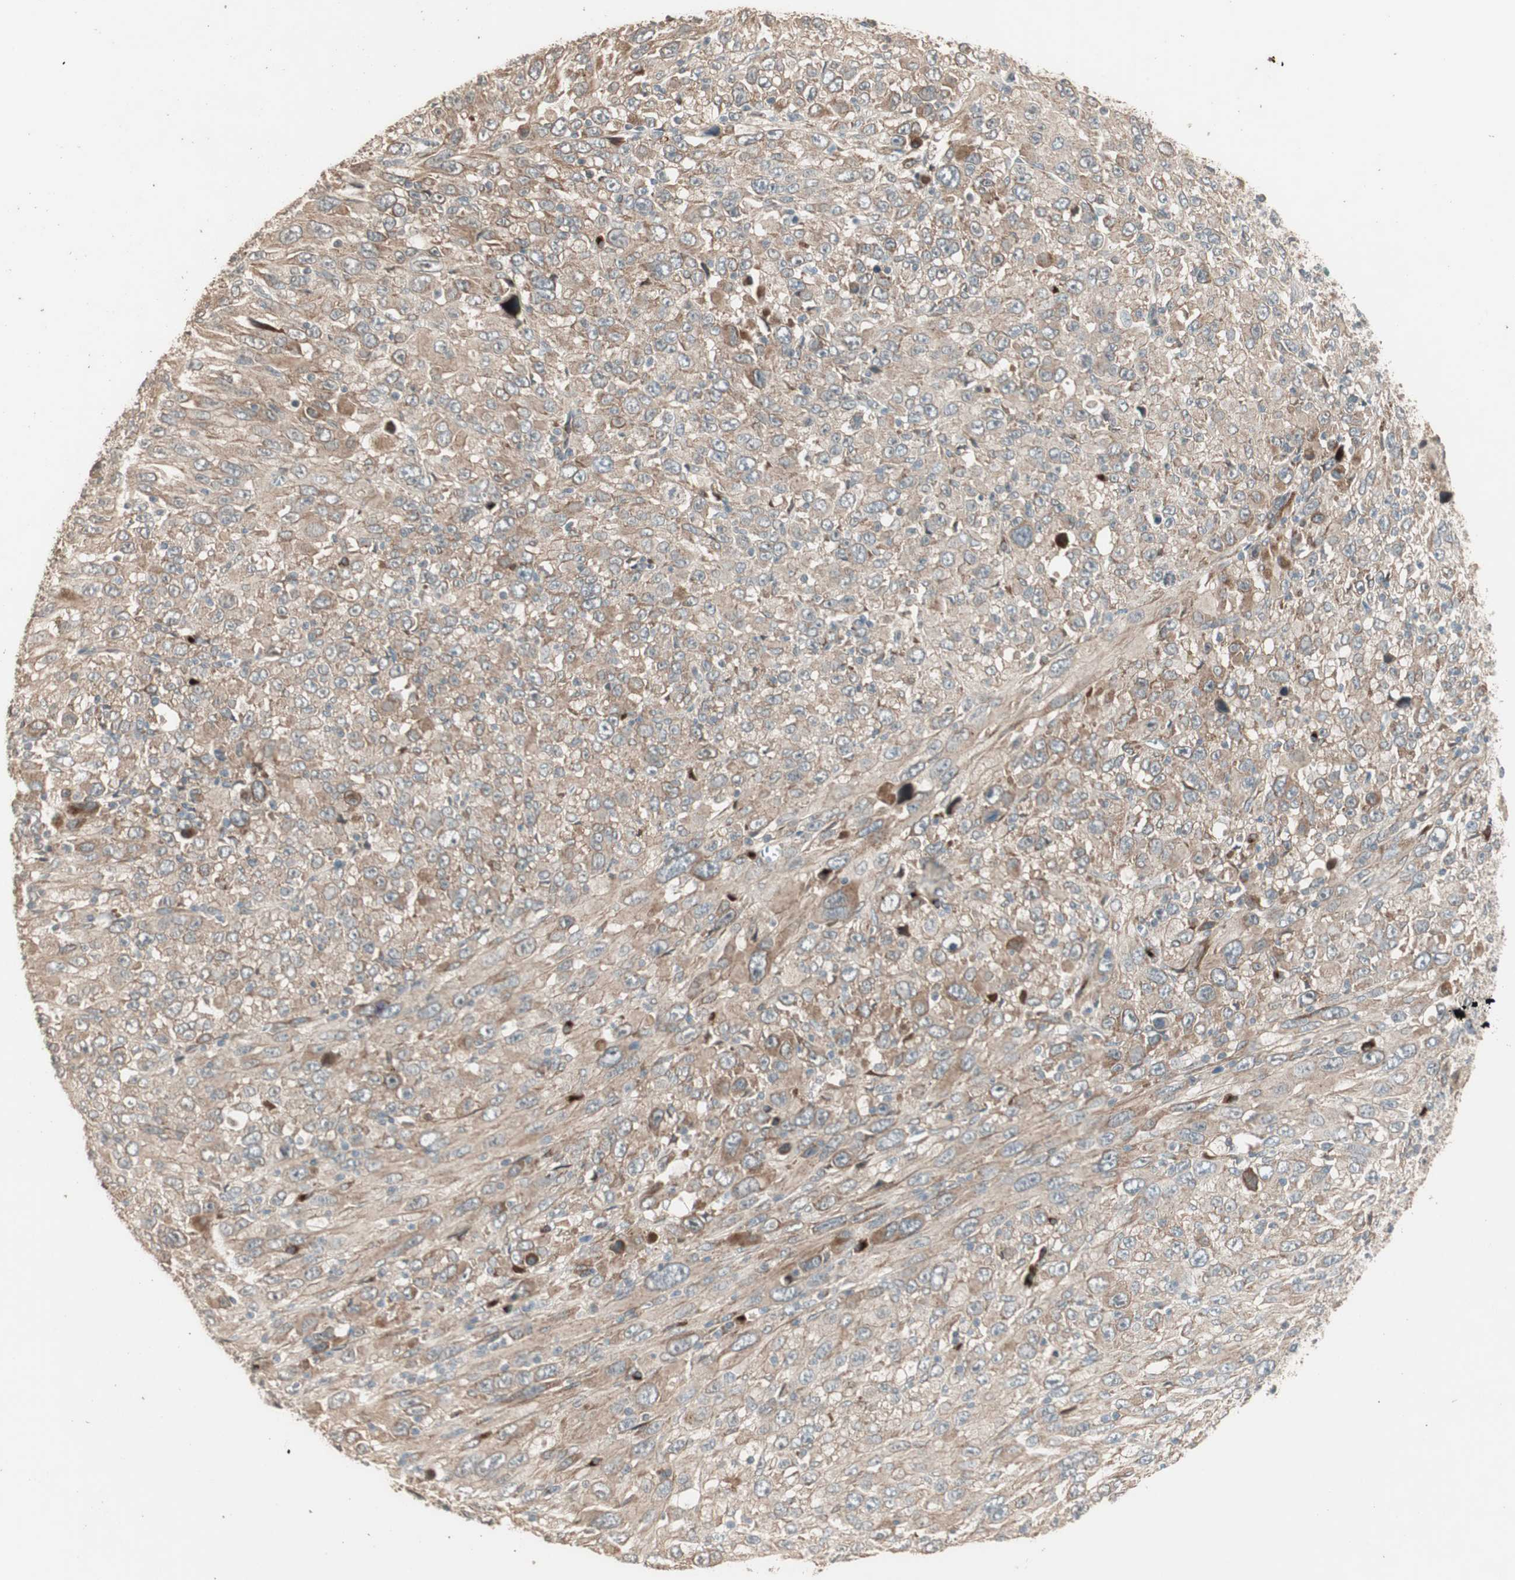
{"staining": {"intensity": "moderate", "quantity": ">75%", "location": "cytoplasmic/membranous"}, "tissue": "melanoma", "cell_type": "Tumor cells", "image_type": "cancer", "snomed": [{"axis": "morphology", "description": "Malignant melanoma, Metastatic site"}, {"axis": "topography", "description": "Skin"}], "caption": "Protein staining by immunohistochemistry (IHC) displays moderate cytoplasmic/membranous expression in approximately >75% of tumor cells in malignant melanoma (metastatic site). The protein is shown in brown color, while the nuclei are stained blue.", "gene": "RARRES1", "patient": {"sex": "female", "age": 56}}